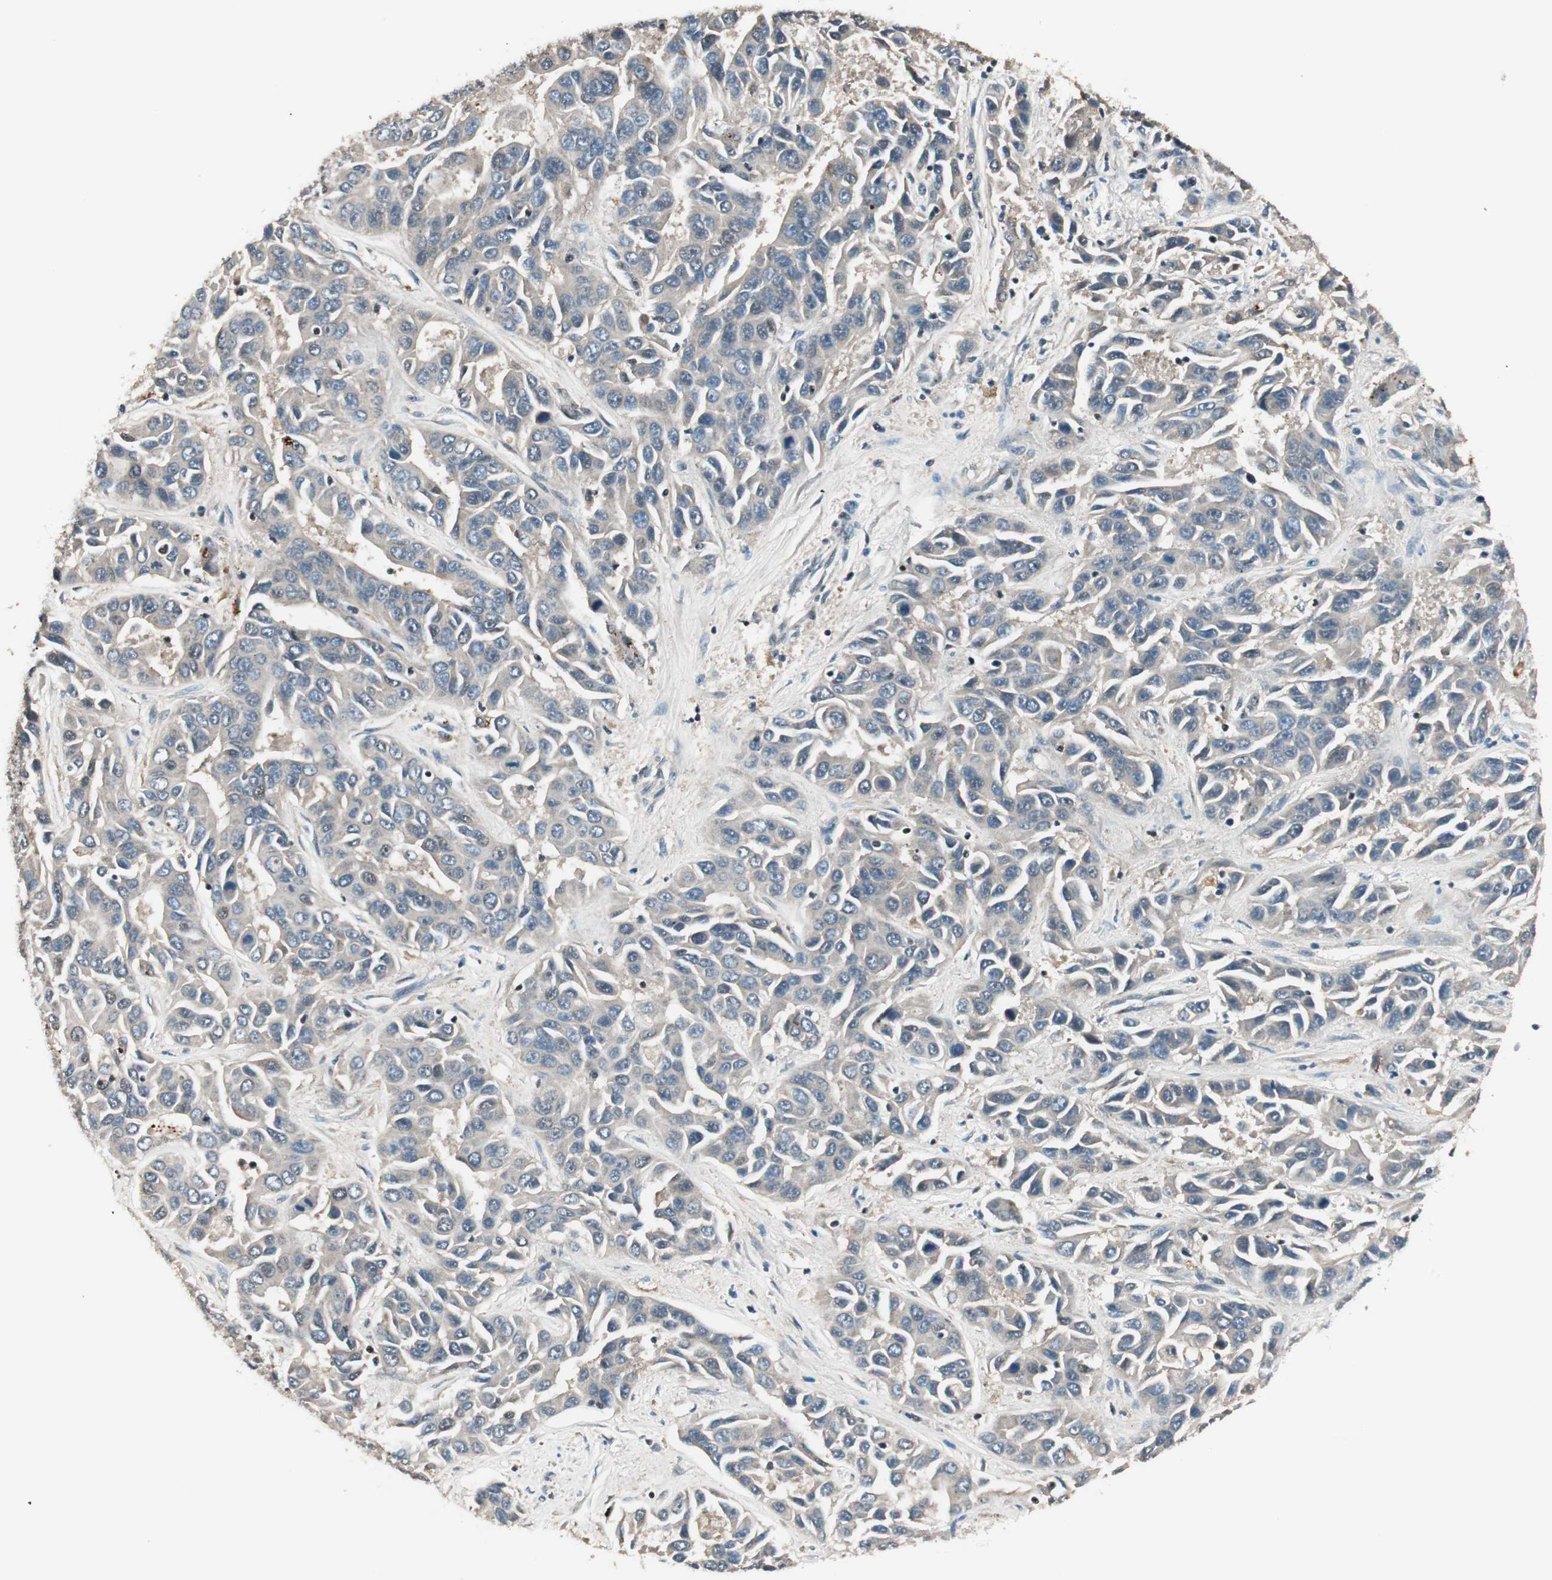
{"staining": {"intensity": "weak", "quantity": "<25%", "location": "cytoplasmic/membranous"}, "tissue": "liver cancer", "cell_type": "Tumor cells", "image_type": "cancer", "snomed": [{"axis": "morphology", "description": "Cholangiocarcinoma"}, {"axis": "topography", "description": "Liver"}], "caption": "The image demonstrates no significant expression in tumor cells of liver cholangiocarcinoma. (DAB (3,3'-diaminobenzidine) immunohistochemistry with hematoxylin counter stain).", "gene": "NFRKB", "patient": {"sex": "female", "age": 52}}